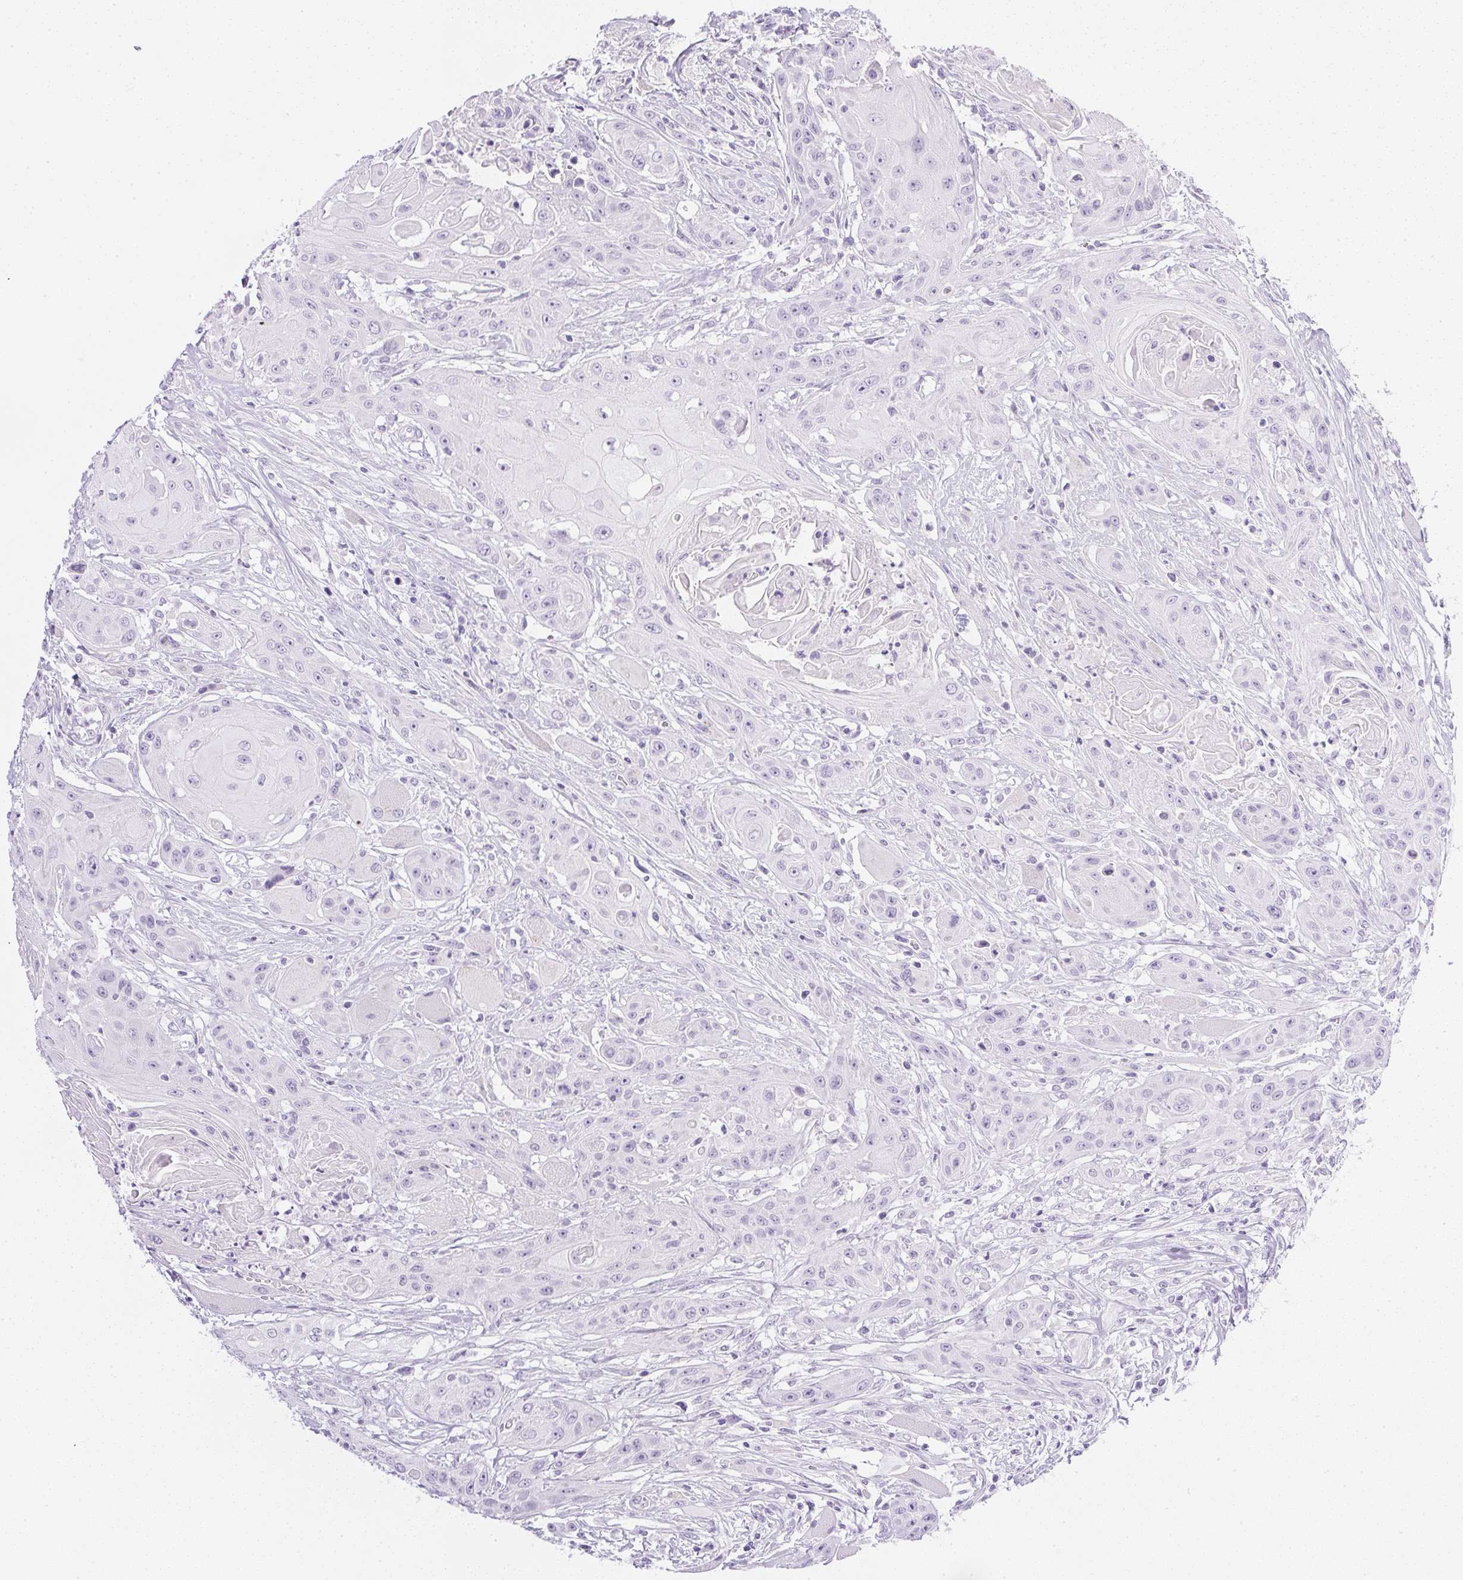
{"staining": {"intensity": "negative", "quantity": "none", "location": "none"}, "tissue": "head and neck cancer", "cell_type": "Tumor cells", "image_type": "cancer", "snomed": [{"axis": "morphology", "description": "Squamous cell carcinoma, NOS"}, {"axis": "topography", "description": "Oral tissue"}, {"axis": "topography", "description": "Head-Neck"}, {"axis": "topography", "description": "Neck, NOS"}], "caption": "Immunohistochemical staining of human head and neck cancer exhibits no significant expression in tumor cells.", "gene": "CPB1", "patient": {"sex": "female", "age": 55}}